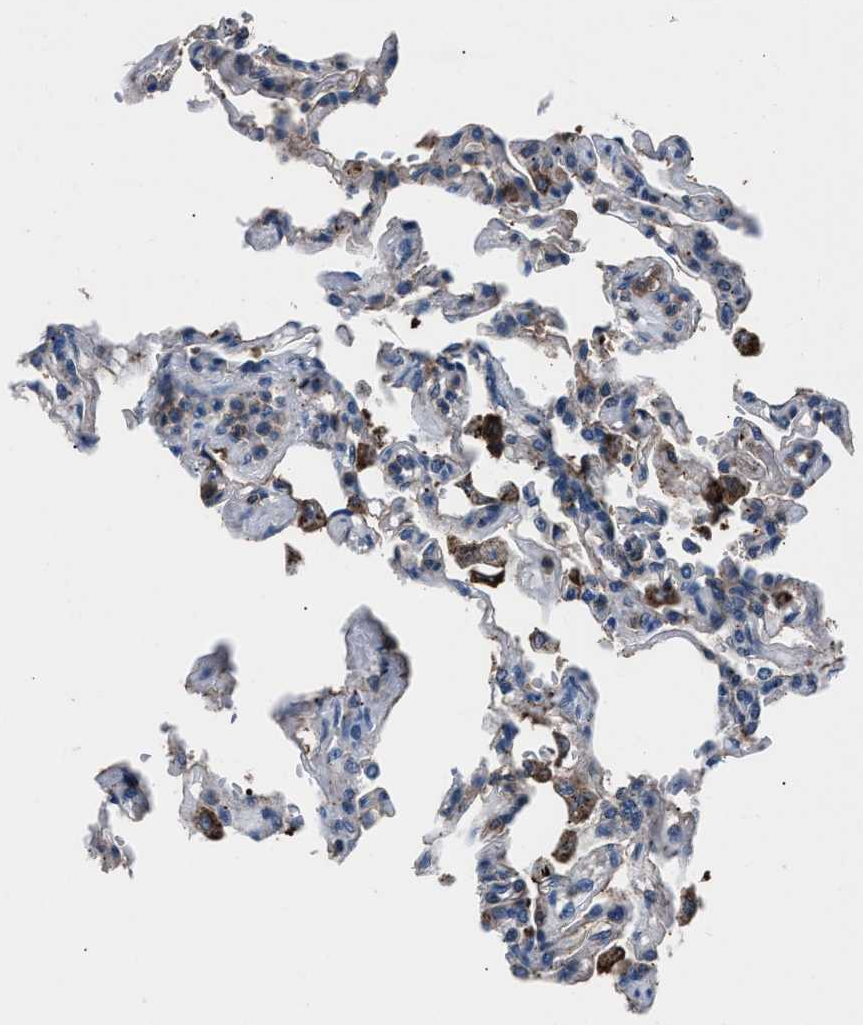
{"staining": {"intensity": "weak", "quantity": "25%-75%", "location": "cytoplasmic/membranous"}, "tissue": "lung", "cell_type": "Alveolar cells", "image_type": "normal", "snomed": [{"axis": "morphology", "description": "Normal tissue, NOS"}, {"axis": "topography", "description": "Lung"}], "caption": "Lung stained with immunohistochemistry (IHC) reveals weak cytoplasmic/membranous expression in about 25%-75% of alveolar cells. Using DAB (3,3'-diaminobenzidine) (brown) and hematoxylin (blue) stains, captured at high magnification using brightfield microscopy.", "gene": "MFSD11", "patient": {"sex": "male", "age": 21}}